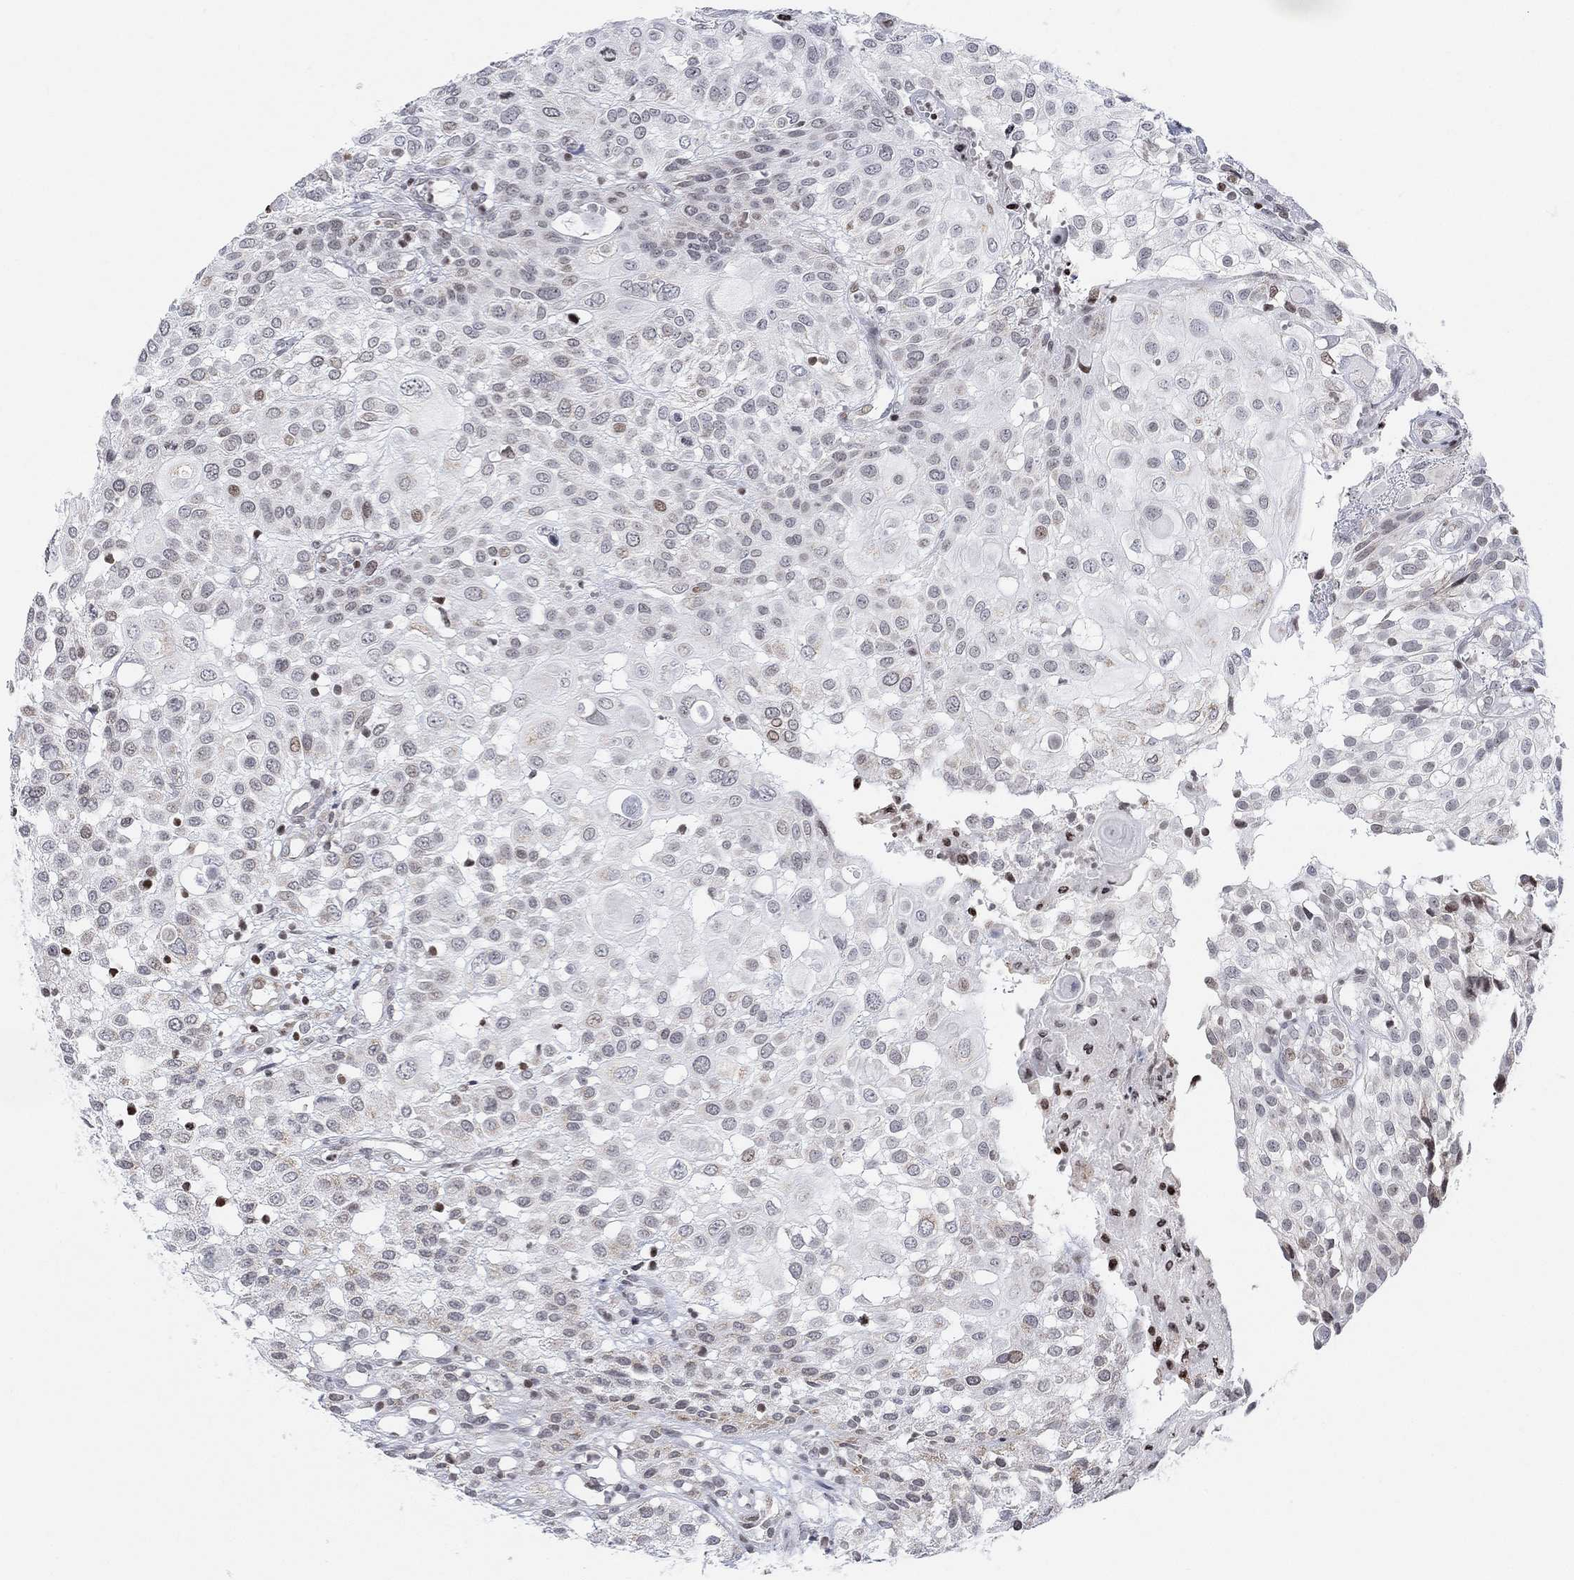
{"staining": {"intensity": "moderate", "quantity": "<25%", "location": "nuclear"}, "tissue": "urothelial cancer", "cell_type": "Tumor cells", "image_type": "cancer", "snomed": [{"axis": "morphology", "description": "Urothelial carcinoma, High grade"}, {"axis": "topography", "description": "Urinary bladder"}], "caption": "Moderate nuclear positivity for a protein is identified in approximately <25% of tumor cells of urothelial cancer using immunohistochemistry (IHC).", "gene": "ABHD14A", "patient": {"sex": "female", "age": 79}}